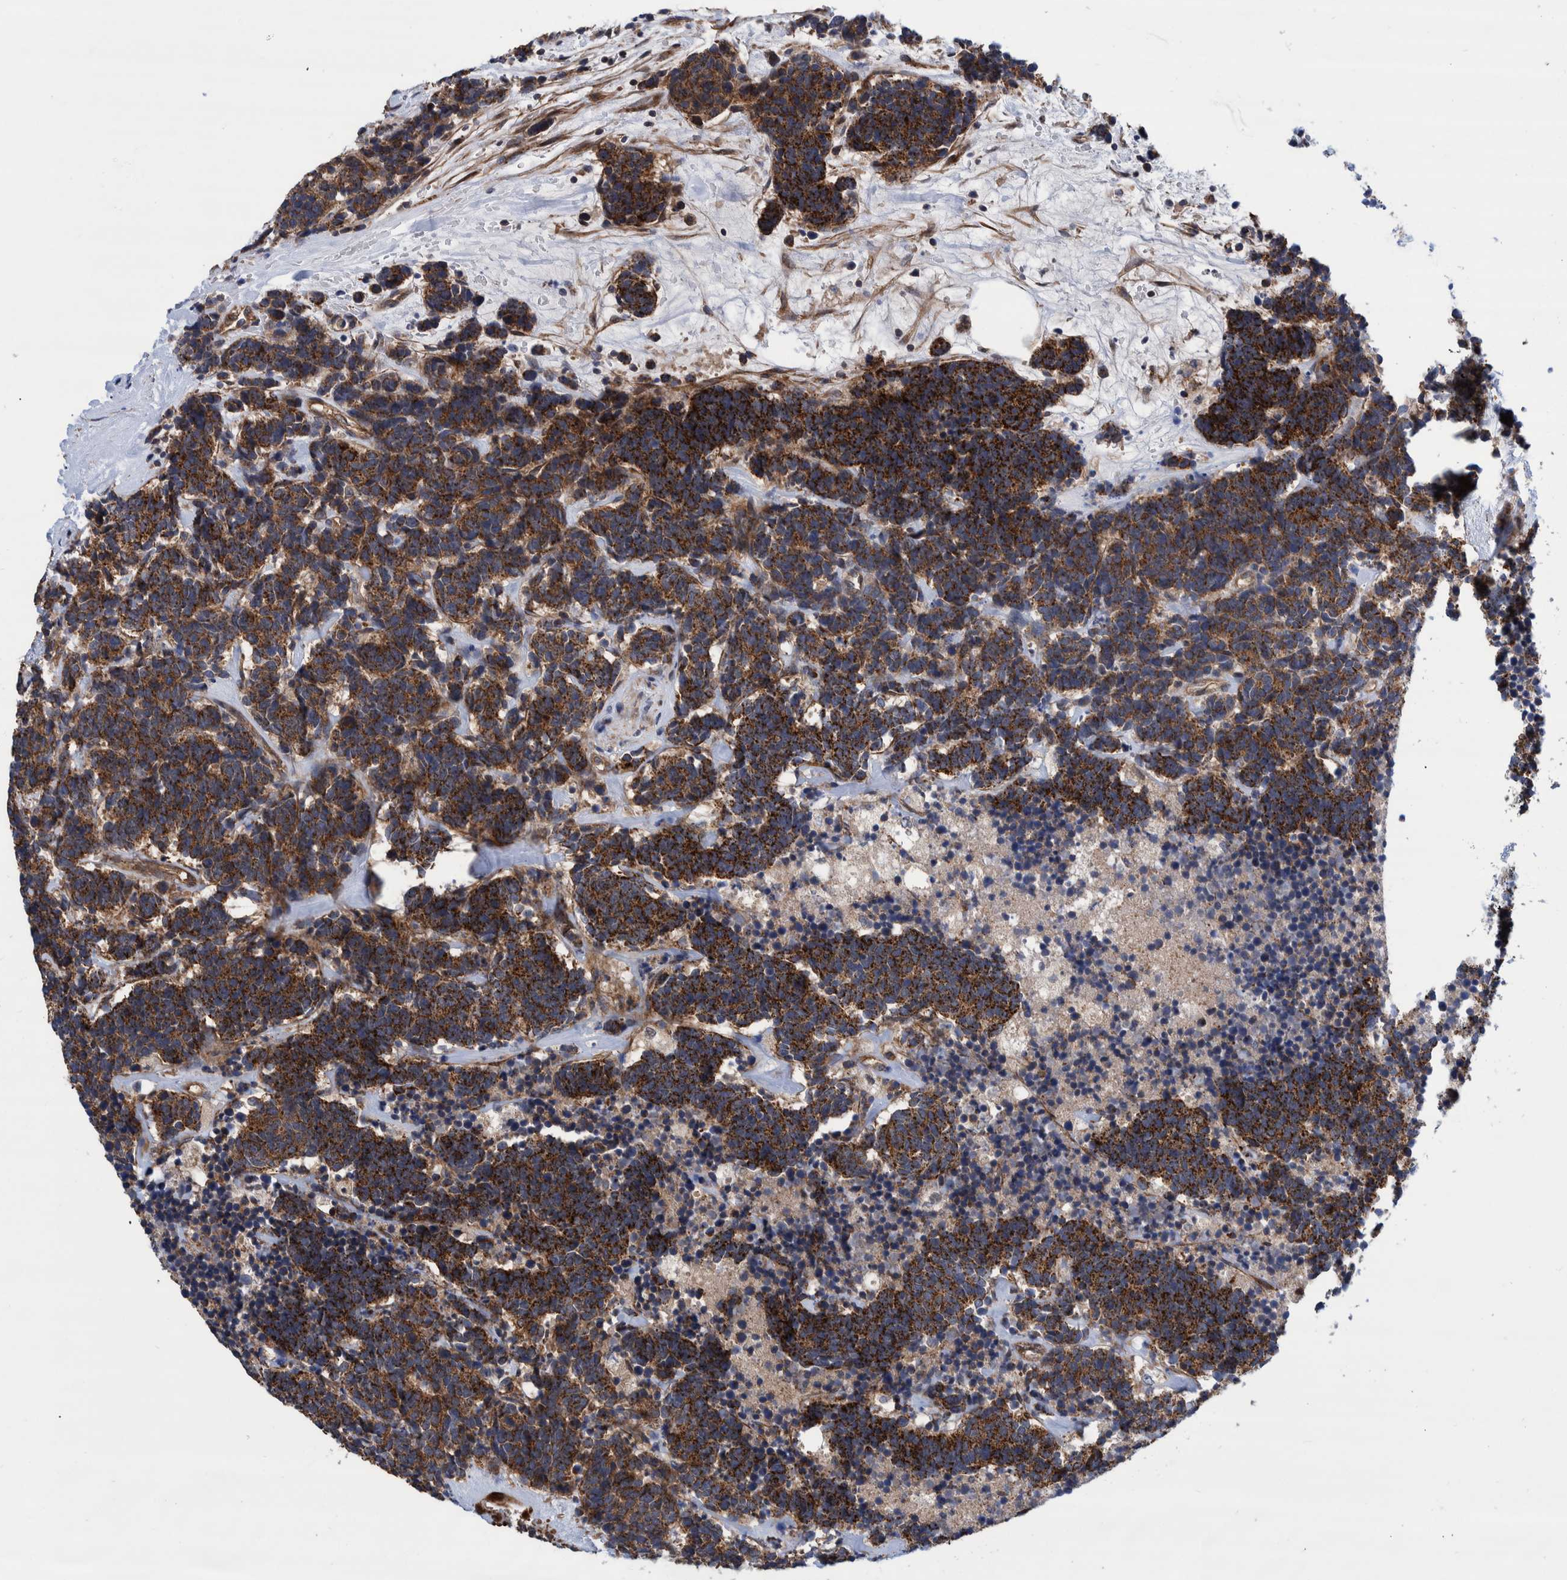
{"staining": {"intensity": "strong", "quantity": ">75%", "location": "cytoplasmic/membranous"}, "tissue": "carcinoid", "cell_type": "Tumor cells", "image_type": "cancer", "snomed": [{"axis": "morphology", "description": "Carcinoma, NOS"}, {"axis": "morphology", "description": "Carcinoid, malignant, NOS"}, {"axis": "topography", "description": "Urinary bladder"}], "caption": "High-magnification brightfield microscopy of carcinoid stained with DAB (3,3'-diaminobenzidine) (brown) and counterstained with hematoxylin (blue). tumor cells exhibit strong cytoplasmic/membranous expression is seen in about>75% of cells.", "gene": "GRPEL2", "patient": {"sex": "male", "age": 57}}